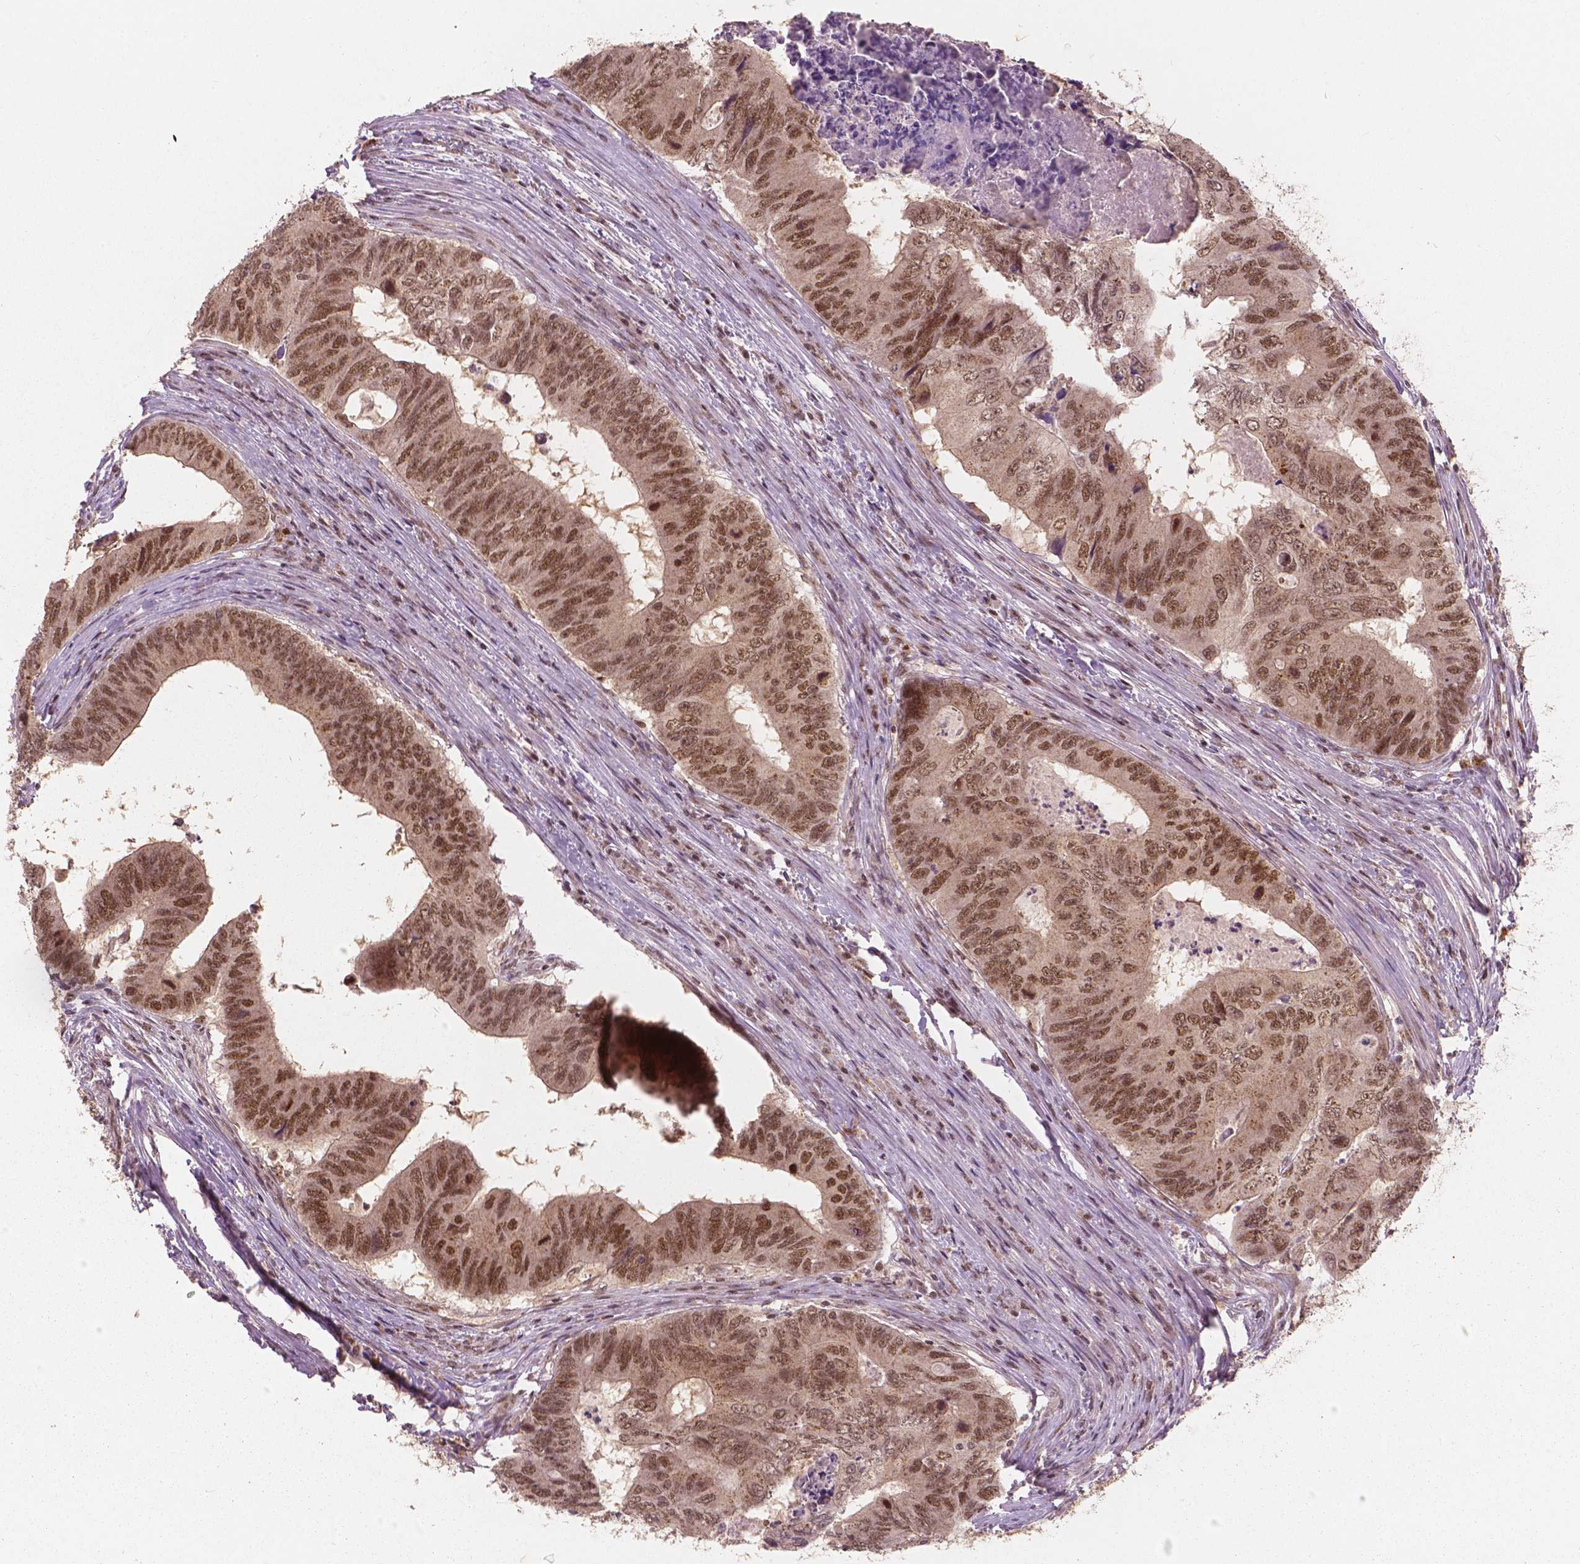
{"staining": {"intensity": "moderate", "quantity": ">75%", "location": "nuclear"}, "tissue": "colorectal cancer", "cell_type": "Tumor cells", "image_type": "cancer", "snomed": [{"axis": "morphology", "description": "Adenocarcinoma, NOS"}, {"axis": "topography", "description": "Colon"}], "caption": "Adenocarcinoma (colorectal) stained with IHC demonstrates moderate nuclear expression in about >75% of tumor cells. The staining was performed using DAB (3,3'-diaminobenzidine) to visualize the protein expression in brown, while the nuclei were stained in blue with hematoxylin (Magnification: 20x).", "gene": "NSD2", "patient": {"sex": "male", "age": 53}}